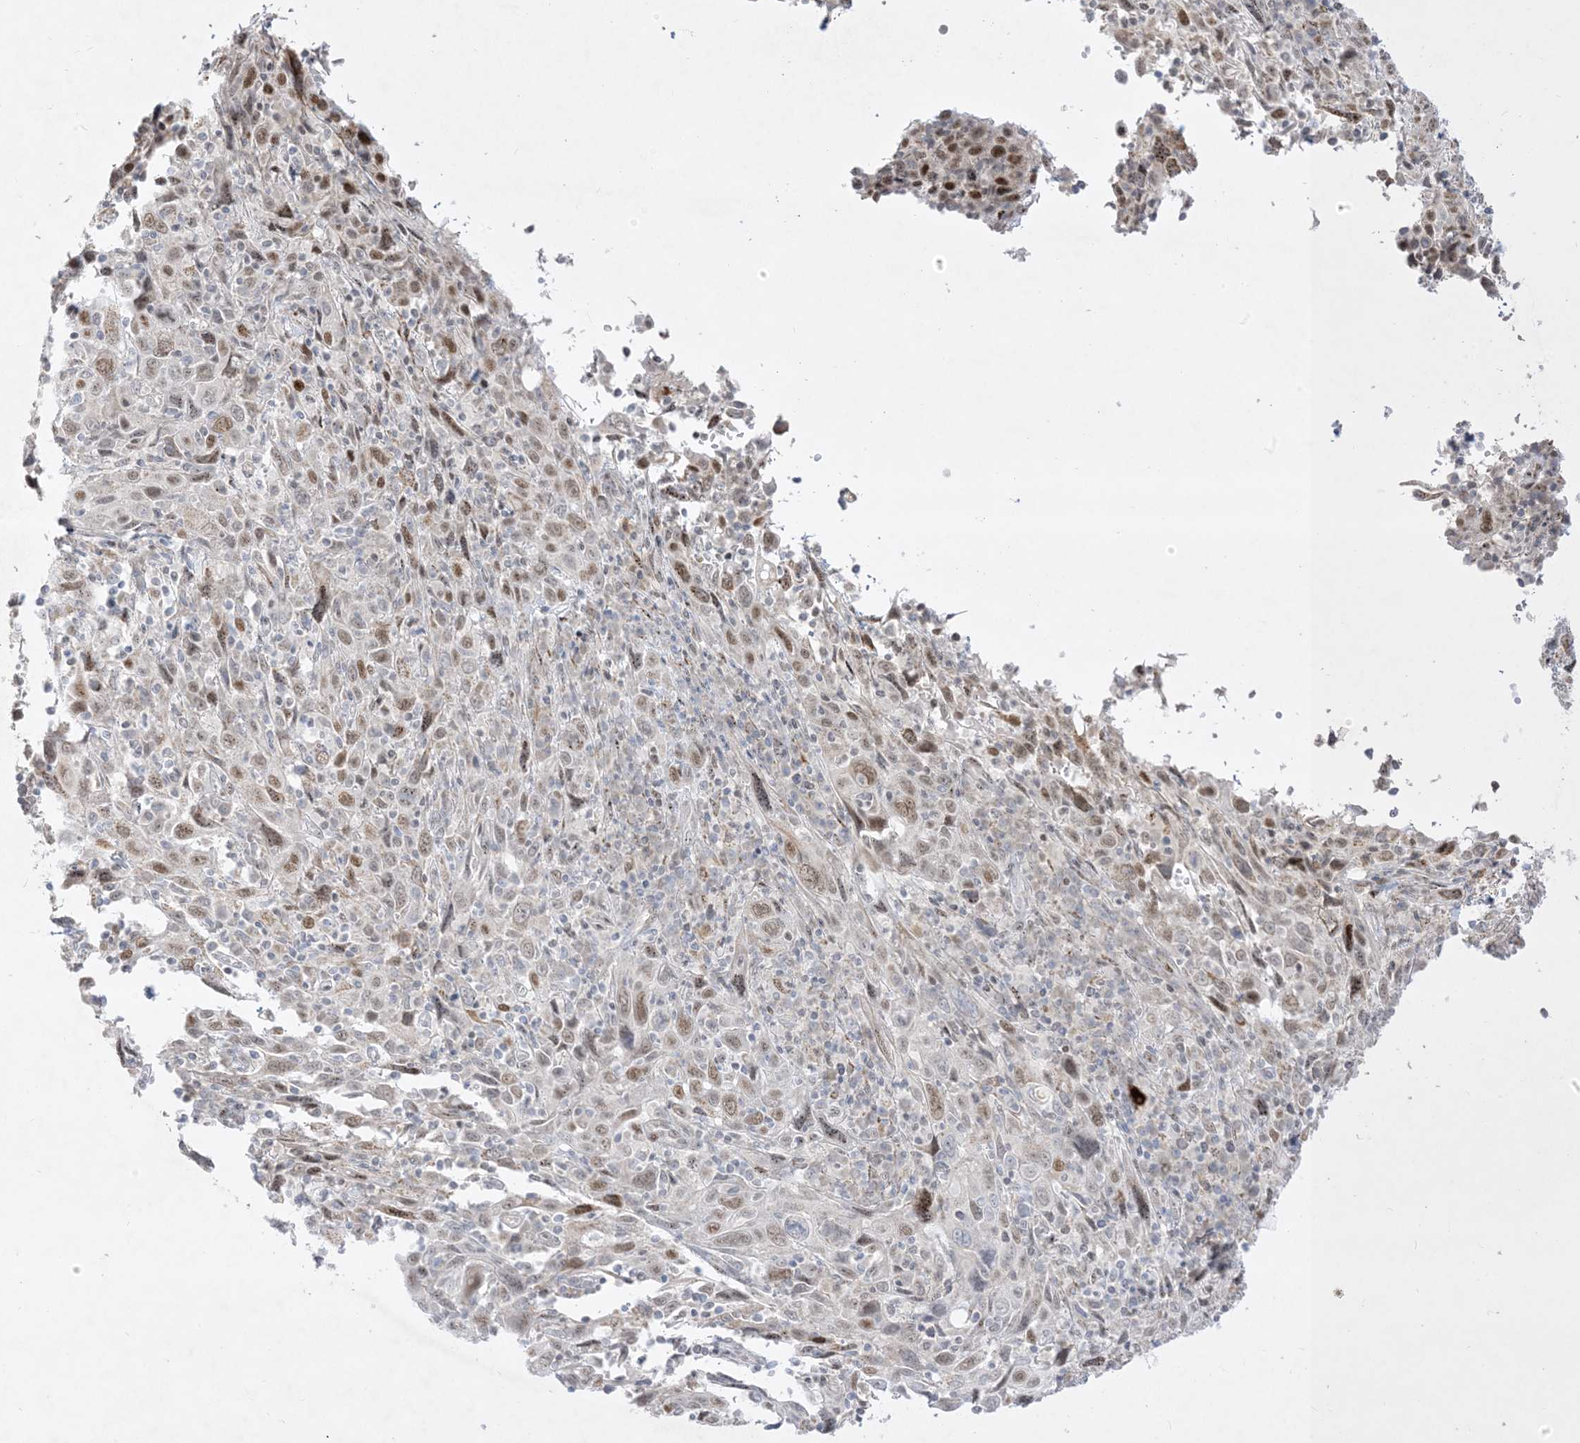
{"staining": {"intensity": "moderate", "quantity": "25%-75%", "location": "nuclear"}, "tissue": "cervical cancer", "cell_type": "Tumor cells", "image_type": "cancer", "snomed": [{"axis": "morphology", "description": "Squamous cell carcinoma, NOS"}, {"axis": "topography", "description": "Cervix"}], "caption": "An IHC photomicrograph of neoplastic tissue is shown. Protein staining in brown labels moderate nuclear positivity in squamous cell carcinoma (cervical) within tumor cells.", "gene": "BHLHE40", "patient": {"sex": "female", "age": 46}}